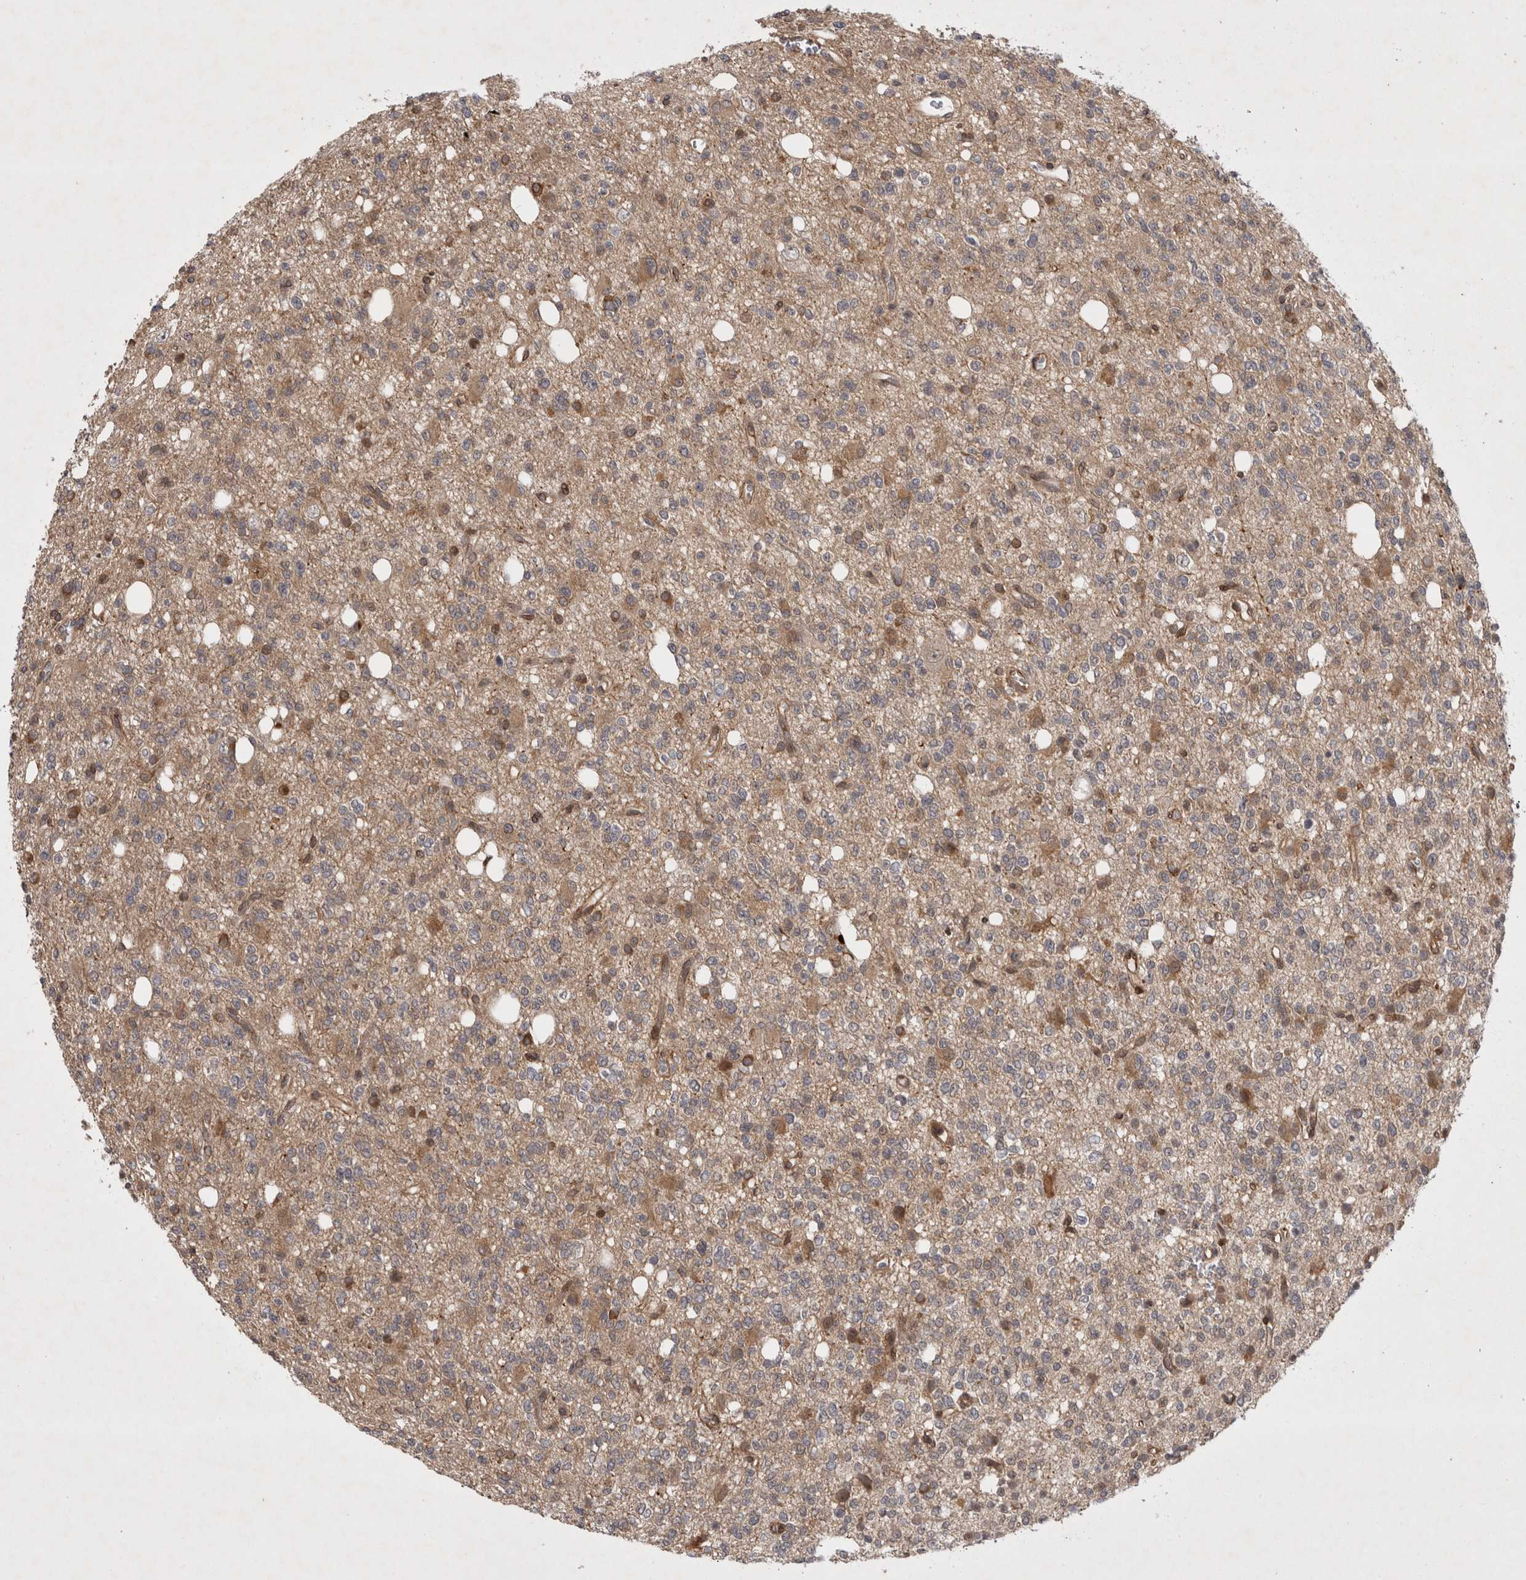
{"staining": {"intensity": "moderate", "quantity": "25%-75%", "location": "cytoplasmic/membranous"}, "tissue": "glioma", "cell_type": "Tumor cells", "image_type": "cancer", "snomed": [{"axis": "morphology", "description": "Glioma, malignant, High grade"}, {"axis": "topography", "description": "Brain"}], "caption": "Immunohistochemistry (DAB) staining of glioma exhibits moderate cytoplasmic/membranous protein expression in approximately 25%-75% of tumor cells.", "gene": "ZNF318", "patient": {"sex": "female", "age": 62}}